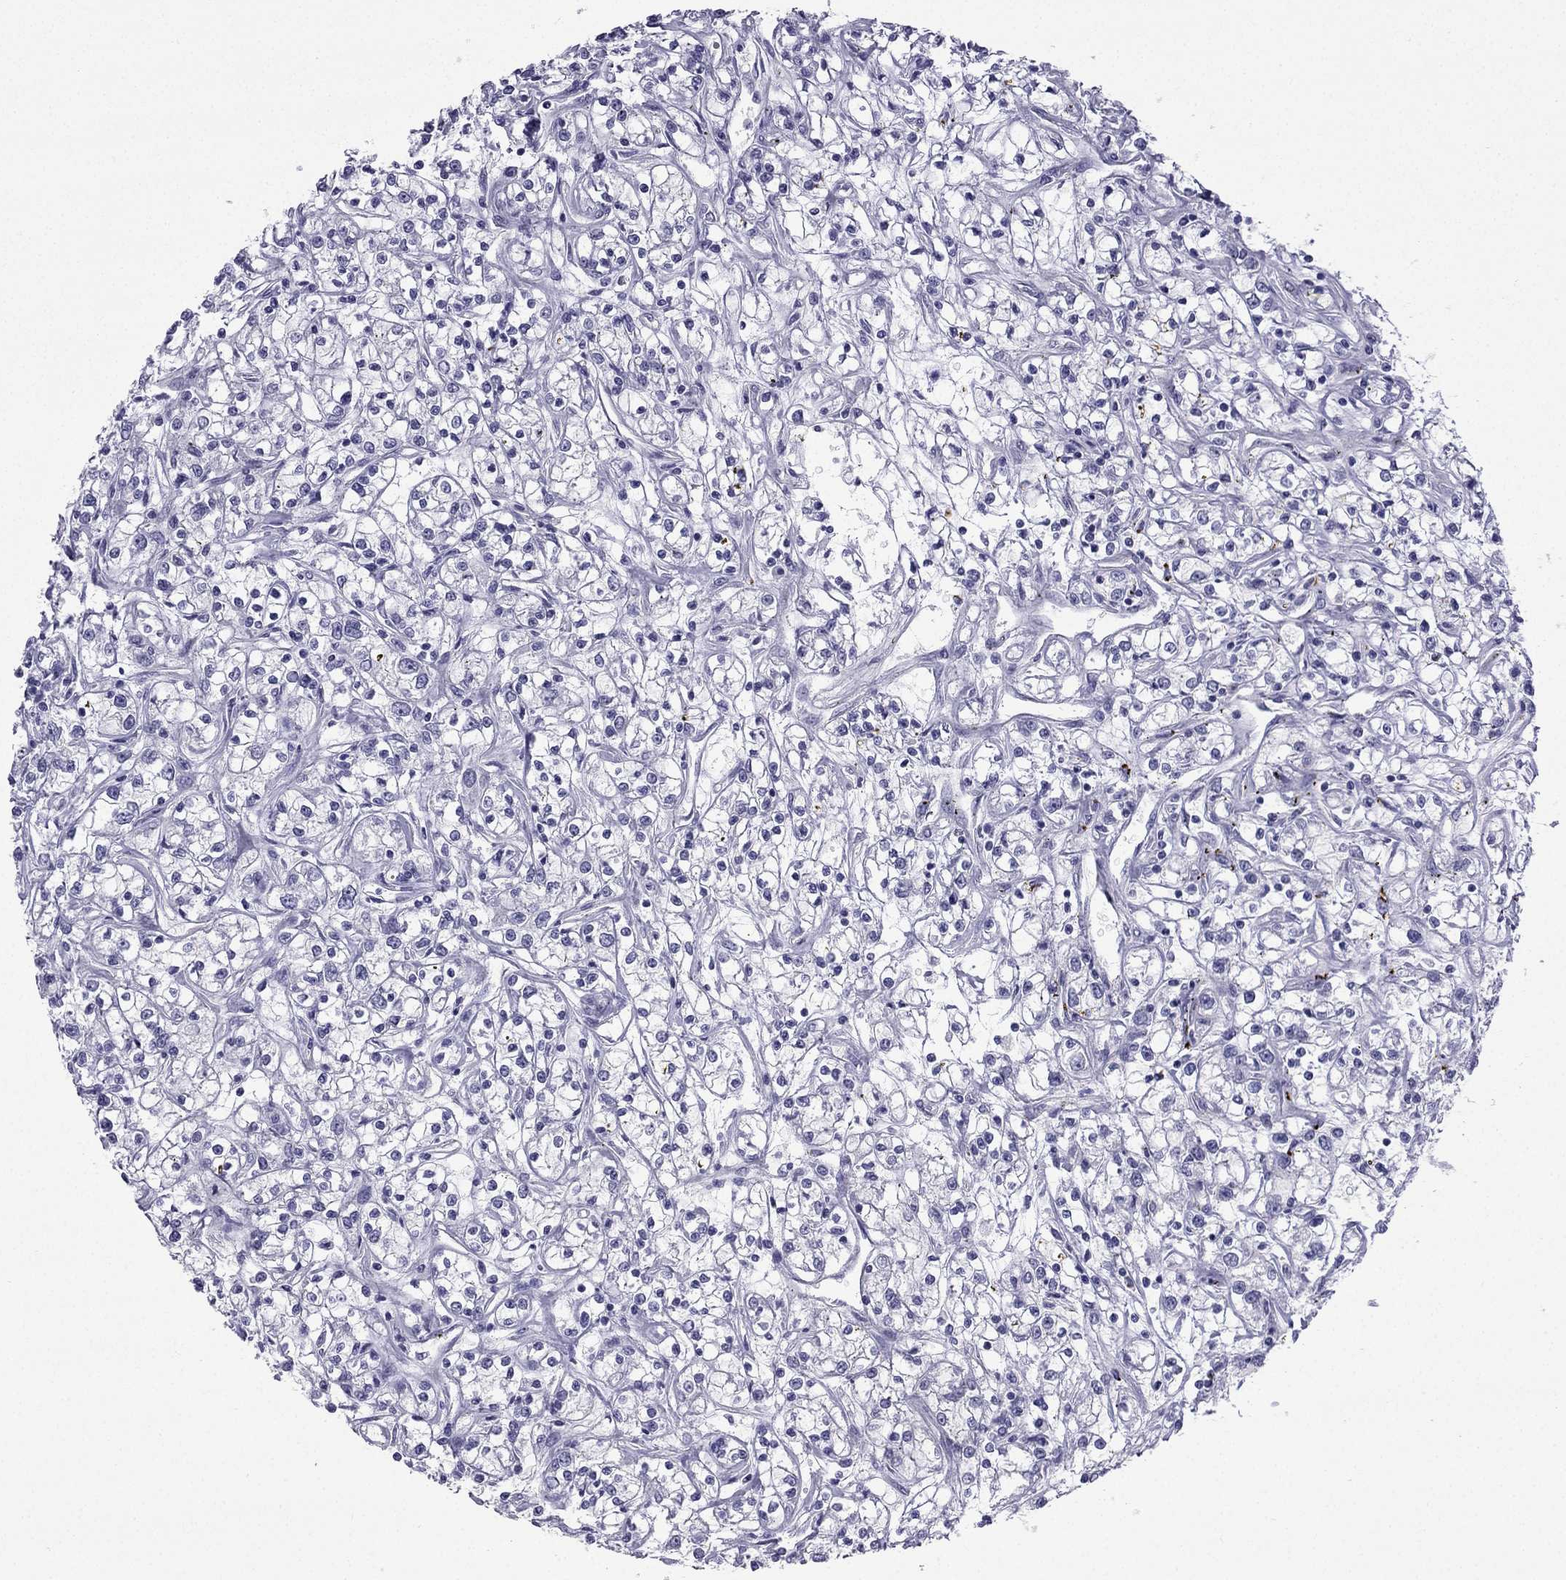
{"staining": {"intensity": "negative", "quantity": "none", "location": "none"}, "tissue": "renal cancer", "cell_type": "Tumor cells", "image_type": "cancer", "snomed": [{"axis": "morphology", "description": "Adenocarcinoma, NOS"}, {"axis": "topography", "description": "Kidney"}], "caption": "DAB immunohistochemical staining of adenocarcinoma (renal) displays no significant positivity in tumor cells.", "gene": "GJA8", "patient": {"sex": "female", "age": 59}}